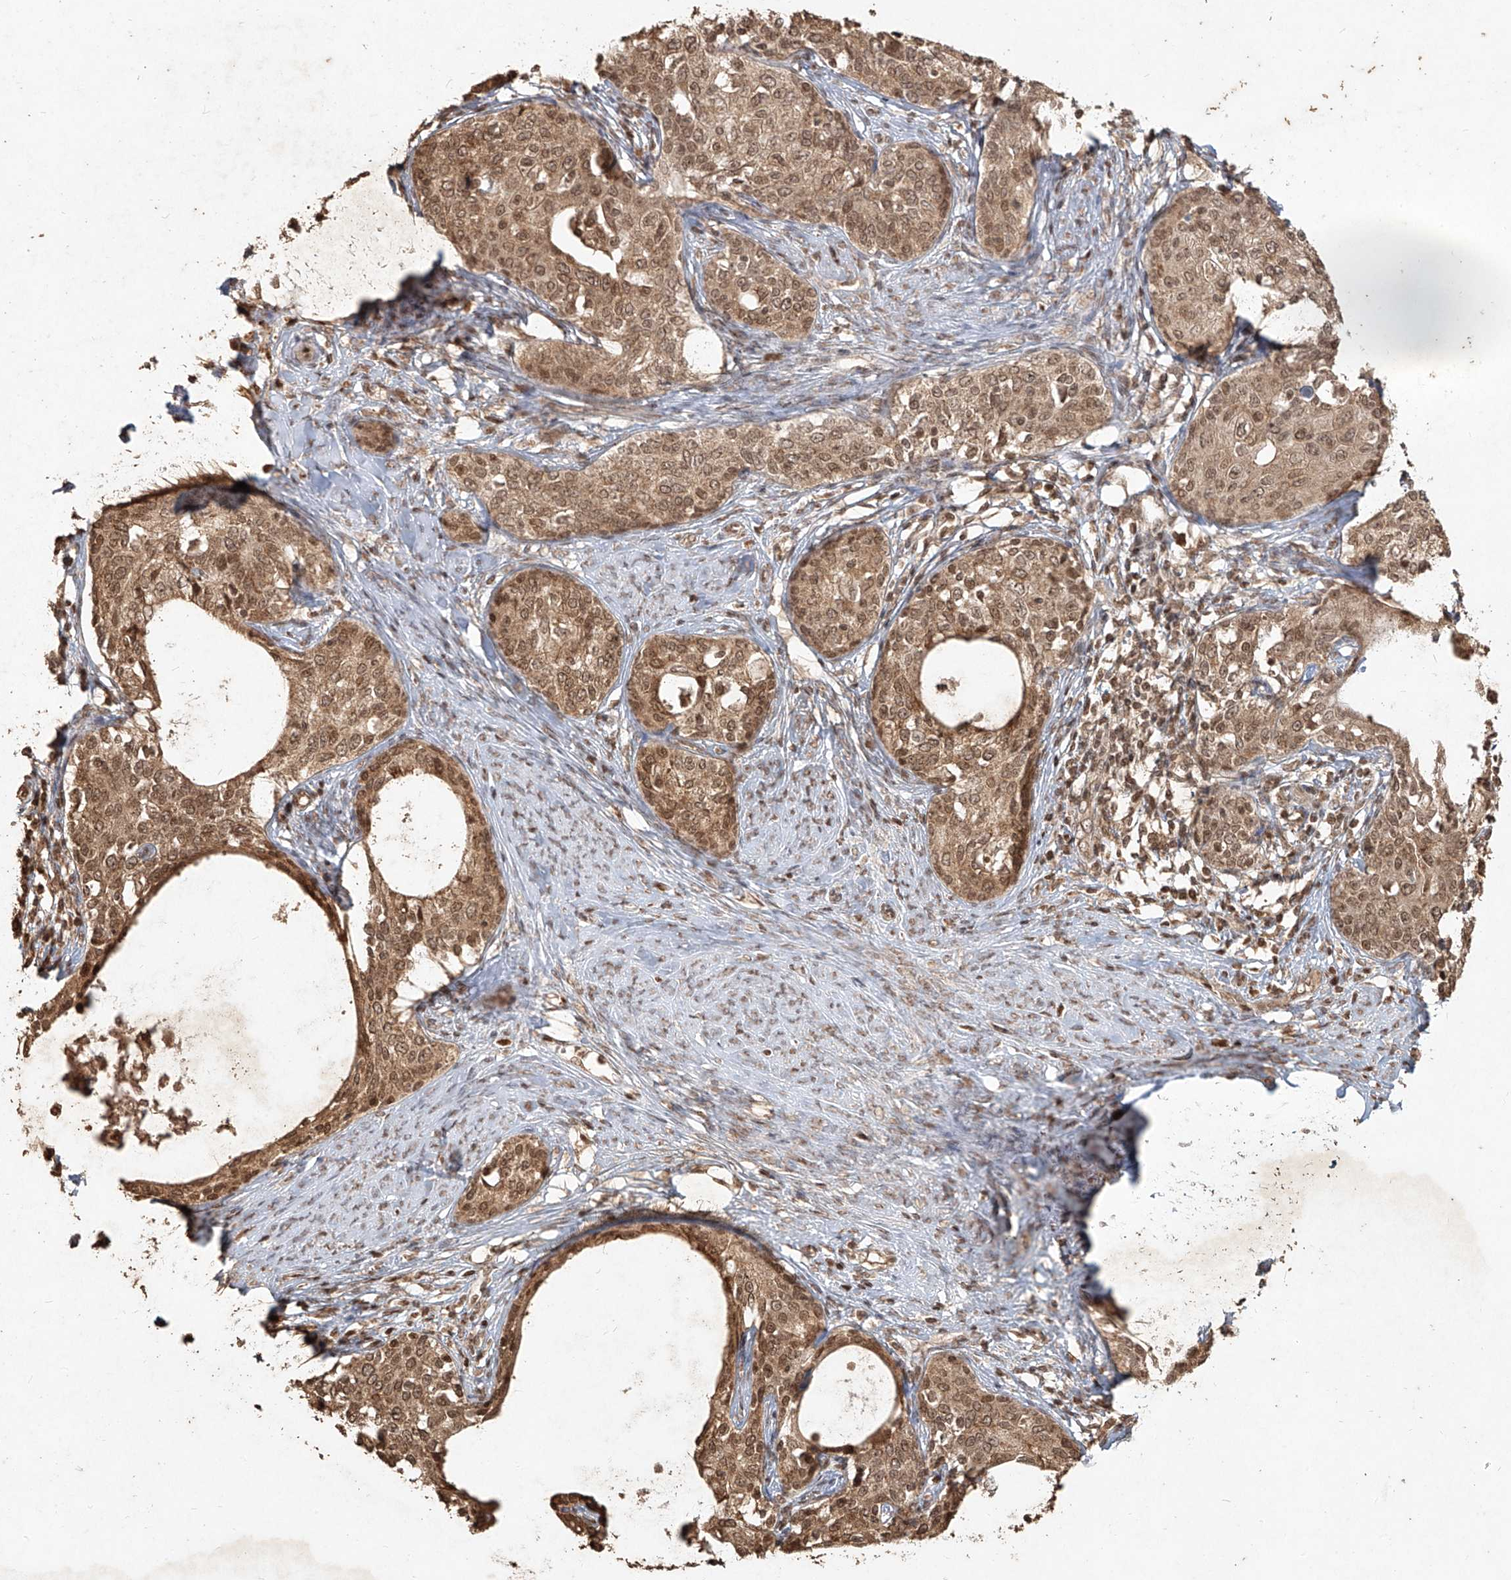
{"staining": {"intensity": "moderate", "quantity": ">75%", "location": "cytoplasmic/membranous,nuclear"}, "tissue": "cervical cancer", "cell_type": "Tumor cells", "image_type": "cancer", "snomed": [{"axis": "morphology", "description": "Squamous cell carcinoma, NOS"}, {"axis": "morphology", "description": "Adenocarcinoma, NOS"}, {"axis": "topography", "description": "Cervix"}], "caption": "Immunohistochemical staining of human cervical cancer shows moderate cytoplasmic/membranous and nuclear protein positivity in approximately >75% of tumor cells.", "gene": "UBE2K", "patient": {"sex": "female", "age": 52}}